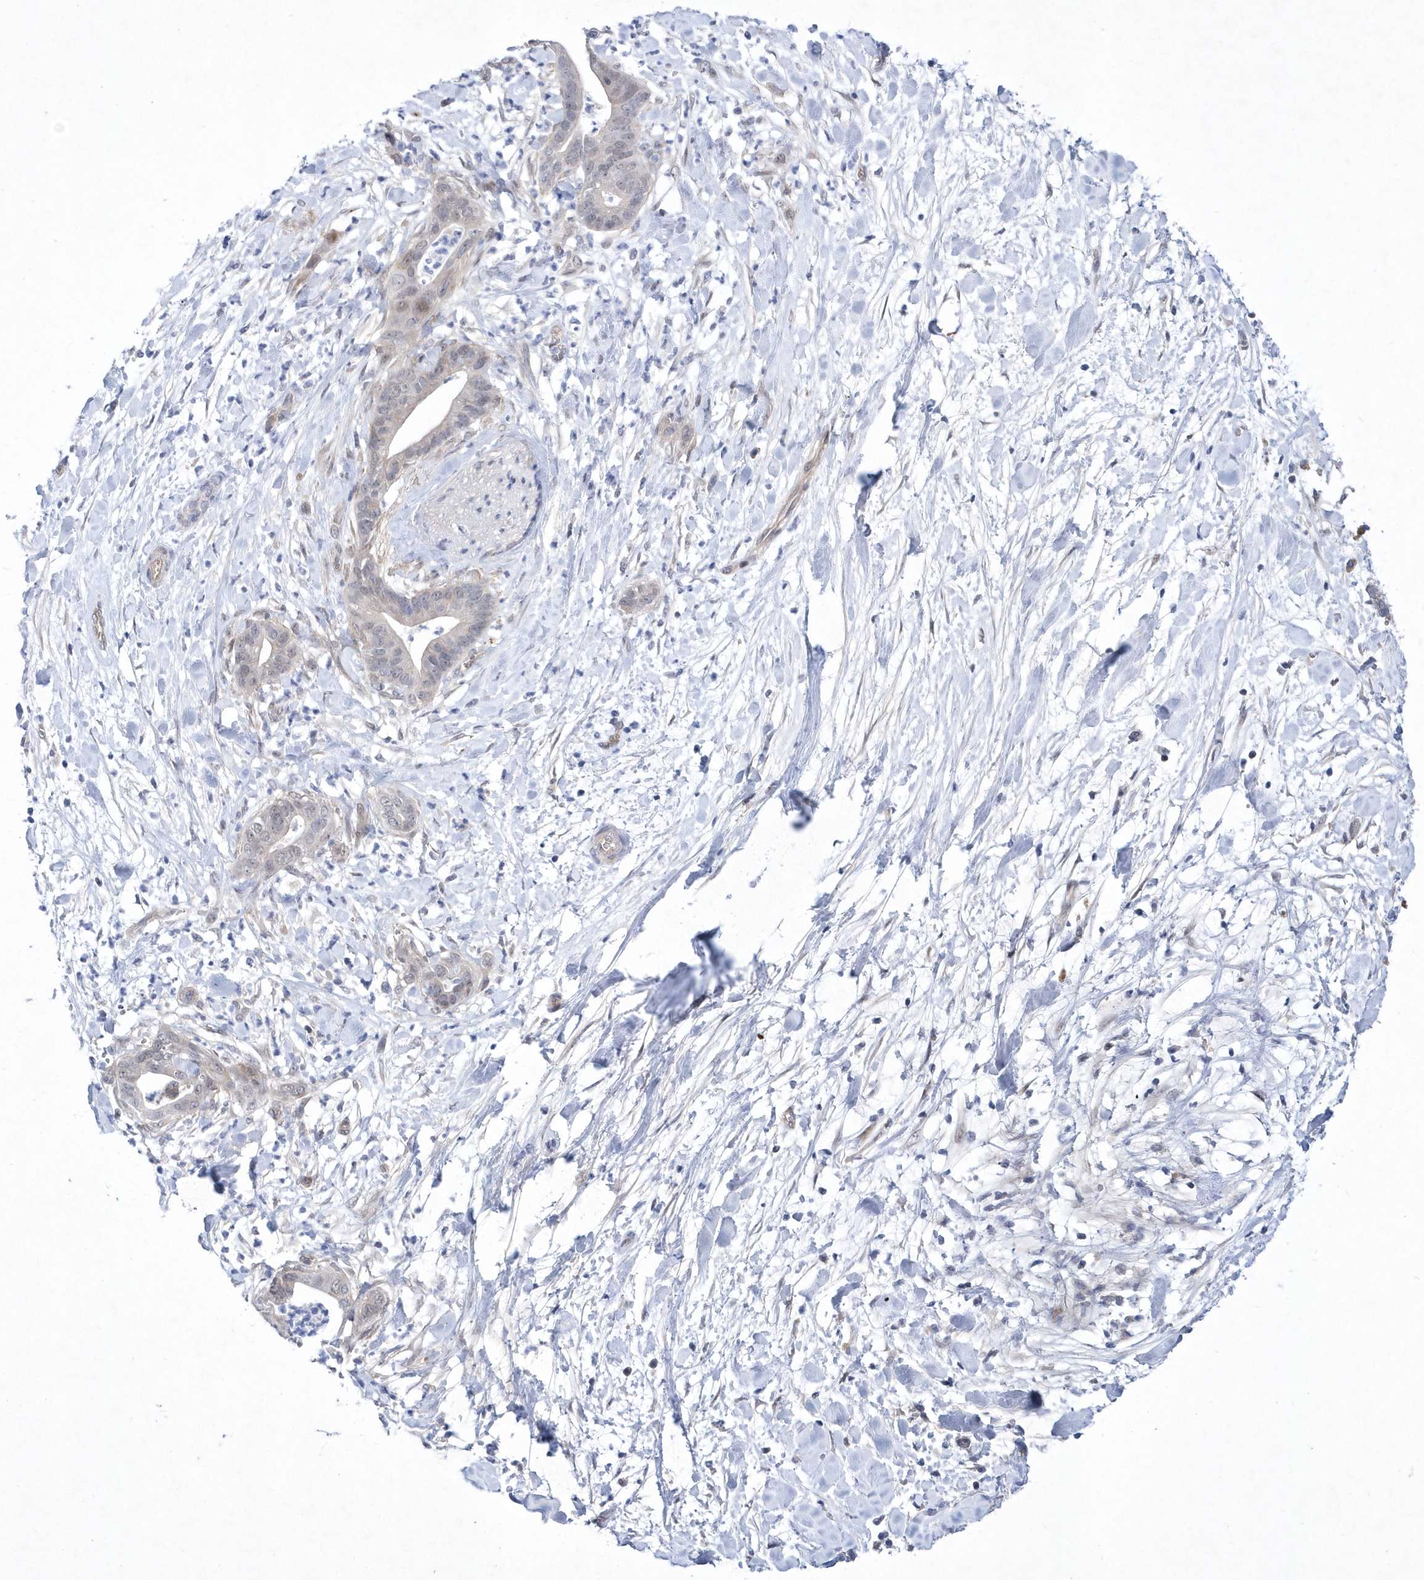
{"staining": {"intensity": "negative", "quantity": "none", "location": "none"}, "tissue": "pancreatic cancer", "cell_type": "Tumor cells", "image_type": "cancer", "snomed": [{"axis": "morphology", "description": "Adenocarcinoma, NOS"}, {"axis": "topography", "description": "Pancreas"}], "caption": "Human adenocarcinoma (pancreatic) stained for a protein using IHC displays no expression in tumor cells.", "gene": "ZNF875", "patient": {"sex": "female", "age": 78}}